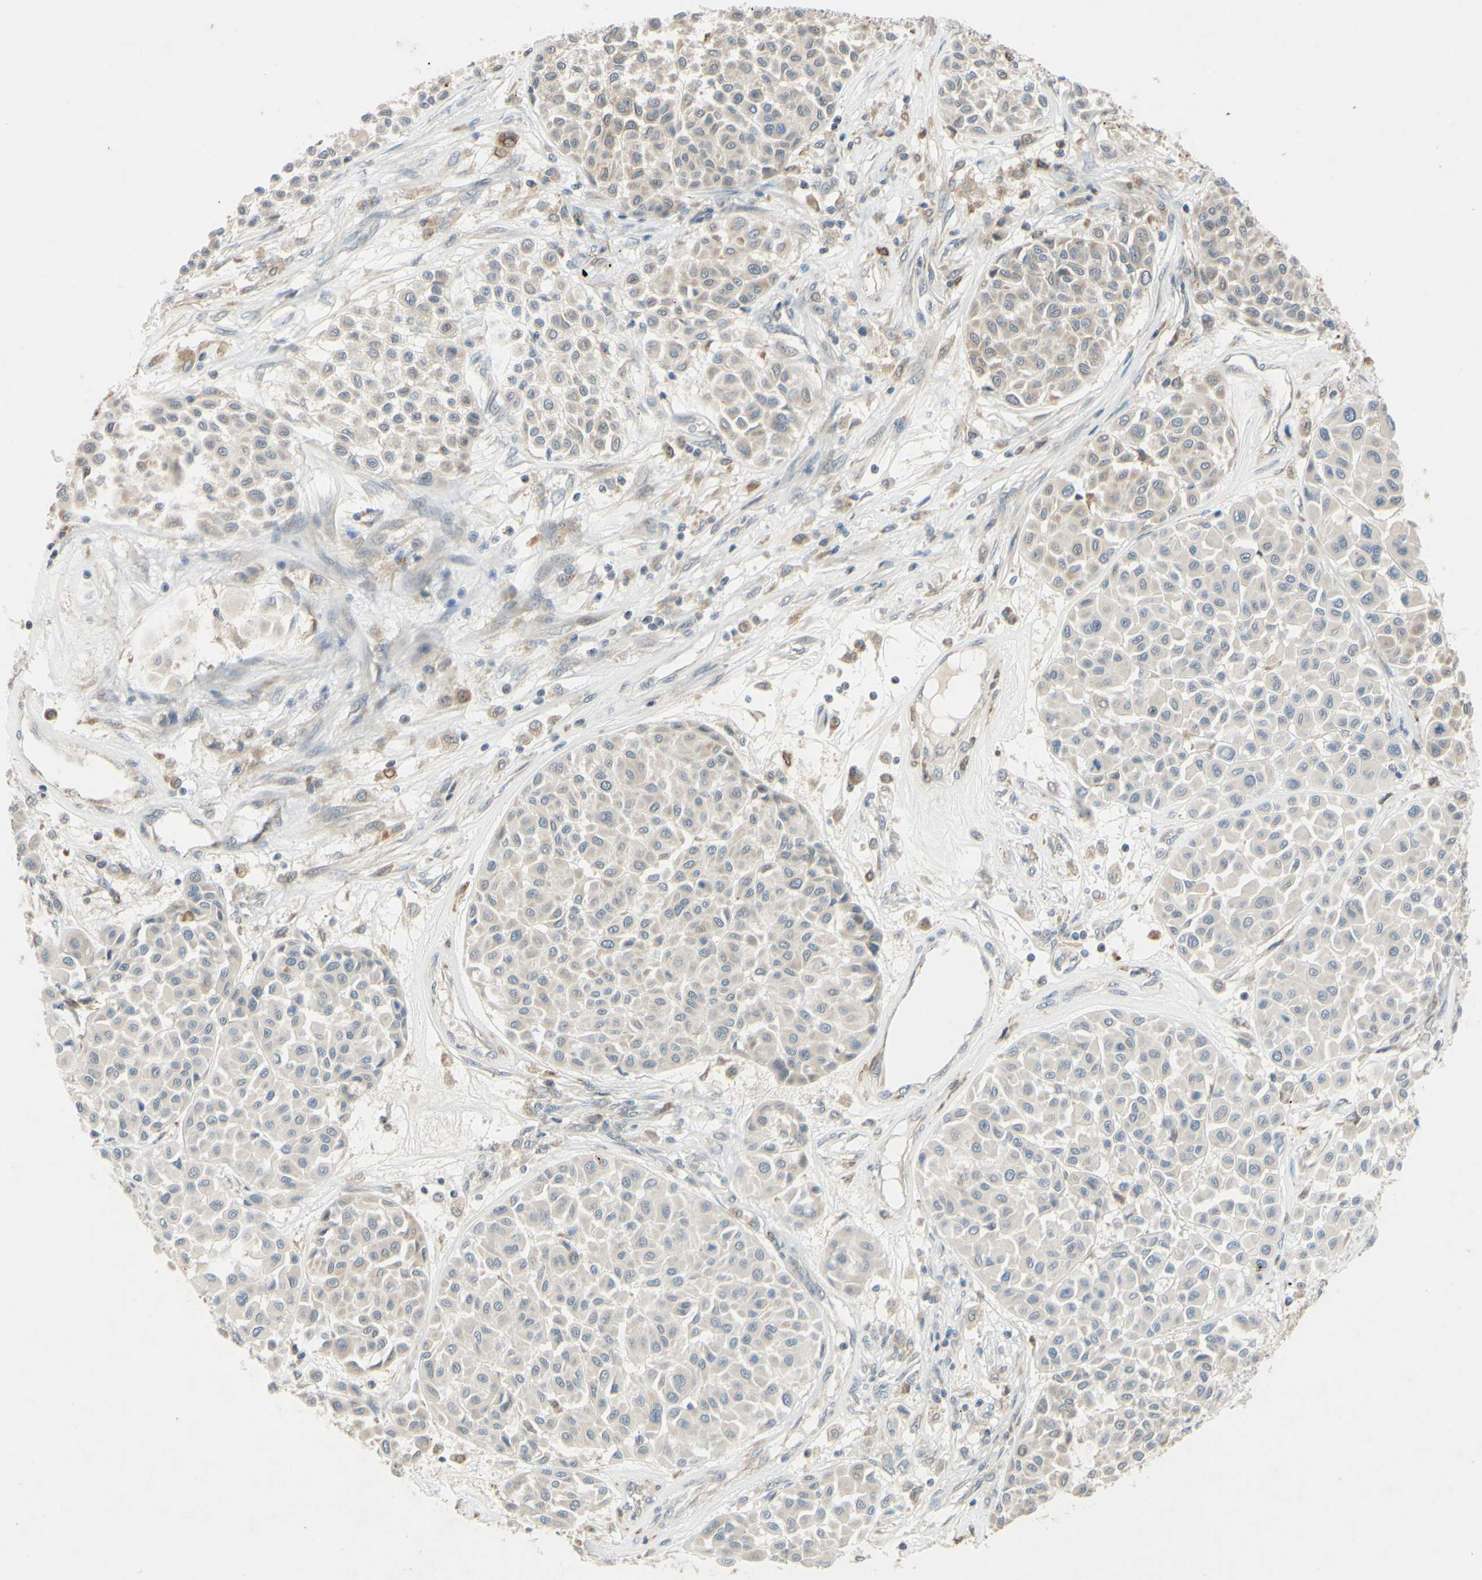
{"staining": {"intensity": "weak", "quantity": "25%-75%", "location": "cytoplasmic/membranous"}, "tissue": "melanoma", "cell_type": "Tumor cells", "image_type": "cancer", "snomed": [{"axis": "morphology", "description": "Malignant melanoma, Metastatic site"}, {"axis": "topography", "description": "Soft tissue"}], "caption": "Malignant melanoma (metastatic site) tissue shows weak cytoplasmic/membranous expression in about 25%-75% of tumor cells, visualized by immunohistochemistry.", "gene": "GATA1", "patient": {"sex": "male", "age": 41}}